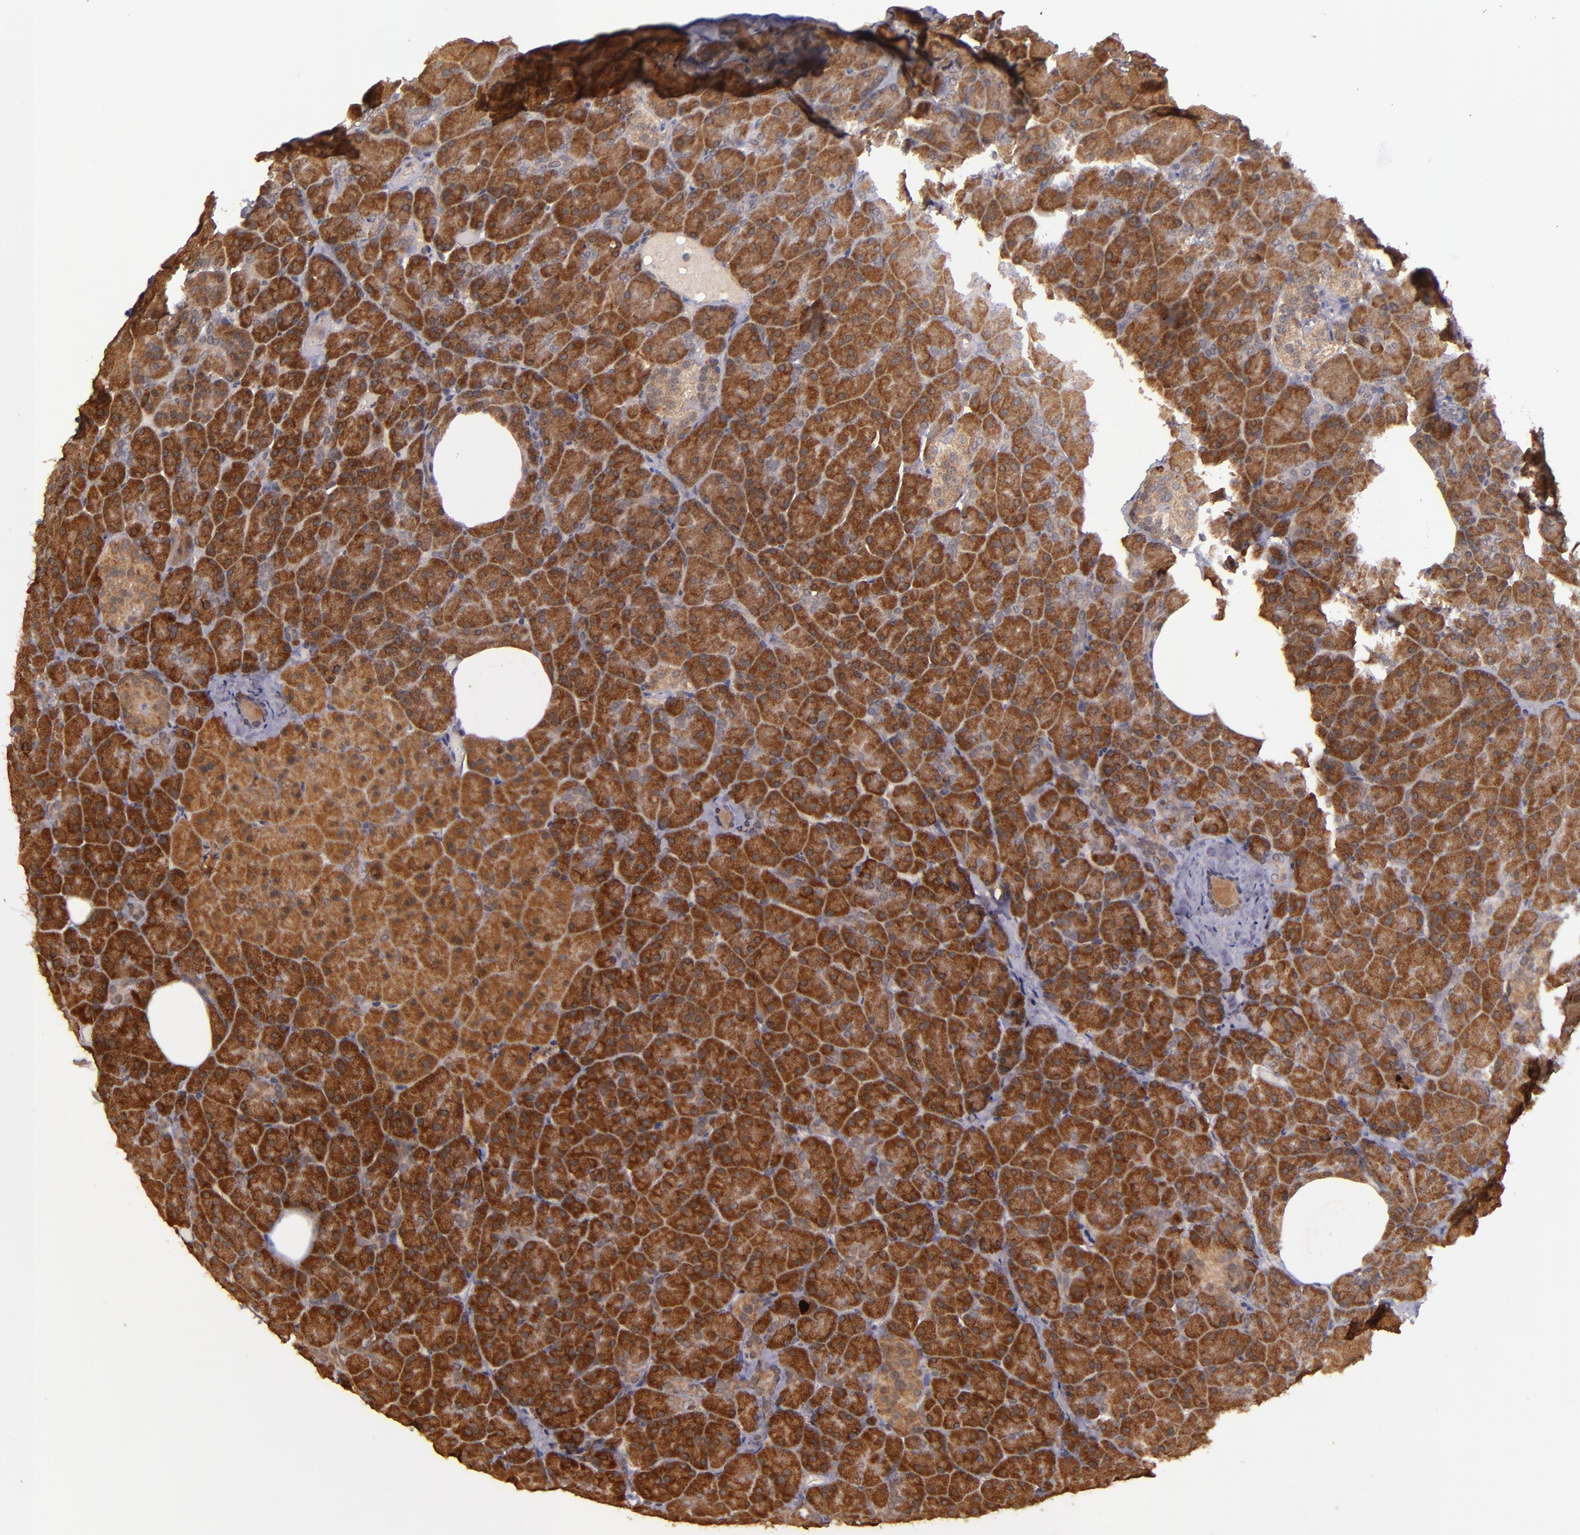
{"staining": {"intensity": "strong", "quantity": ">75%", "location": "cytoplasmic/membranous"}, "tissue": "pancreas", "cell_type": "Exocrine glandular cells", "image_type": "normal", "snomed": [{"axis": "morphology", "description": "Normal tissue, NOS"}, {"axis": "topography", "description": "Pancreas"}], "caption": "DAB (3,3'-diaminobenzidine) immunohistochemical staining of normal pancreas shows strong cytoplasmic/membranous protein staining in about >75% of exocrine glandular cells. (Stains: DAB in brown, nuclei in blue, Microscopy: brightfield microscopy at high magnification).", "gene": "RIOK3", "patient": {"sex": "female", "age": 35}}